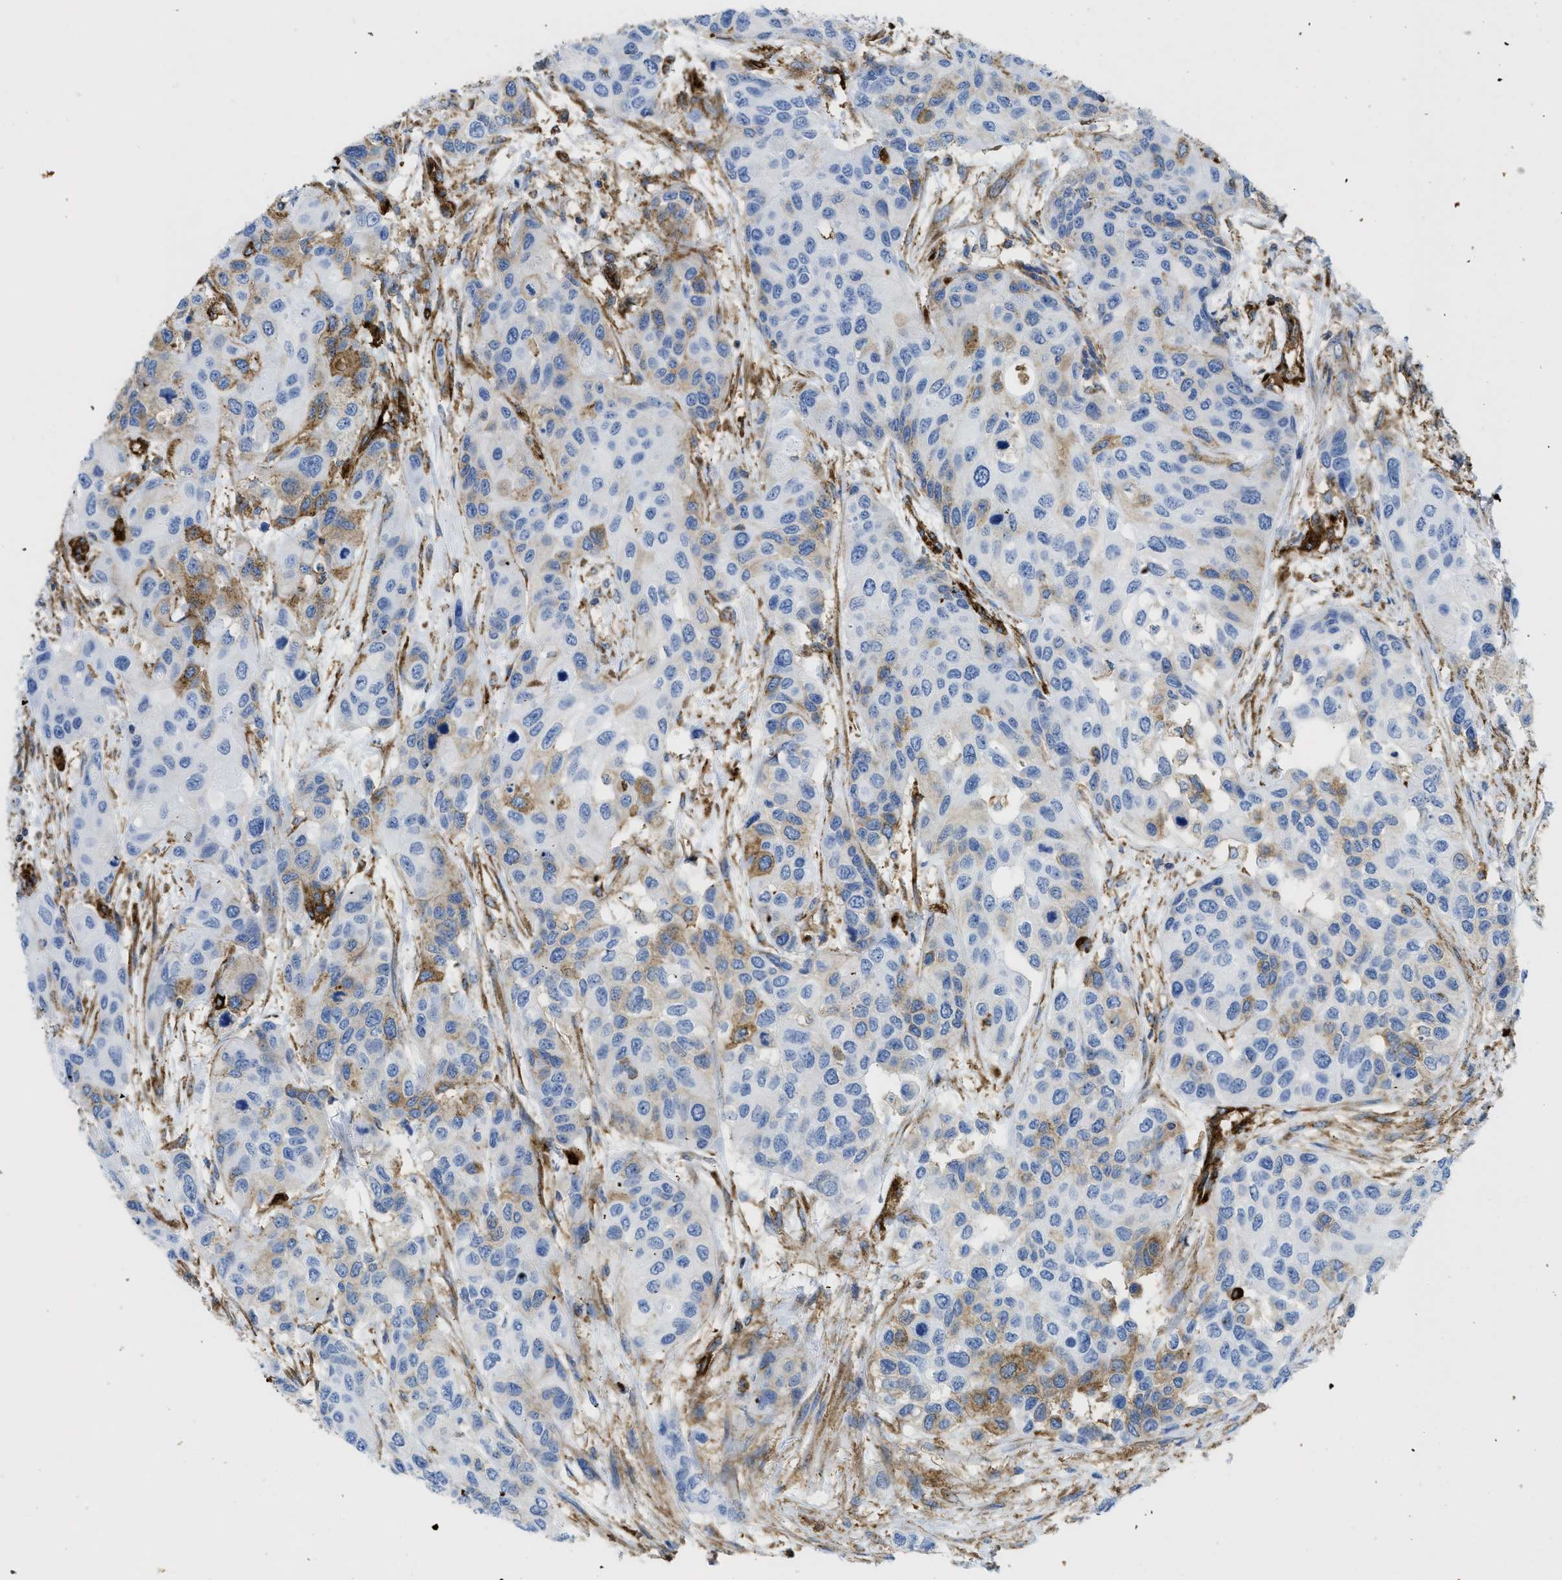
{"staining": {"intensity": "moderate", "quantity": "25%-75%", "location": "cytoplasmic/membranous"}, "tissue": "urothelial cancer", "cell_type": "Tumor cells", "image_type": "cancer", "snomed": [{"axis": "morphology", "description": "Urothelial carcinoma, High grade"}, {"axis": "topography", "description": "Urinary bladder"}], "caption": "This is a photomicrograph of immunohistochemistry (IHC) staining of urothelial carcinoma (high-grade), which shows moderate expression in the cytoplasmic/membranous of tumor cells.", "gene": "HIP1", "patient": {"sex": "female", "age": 56}}